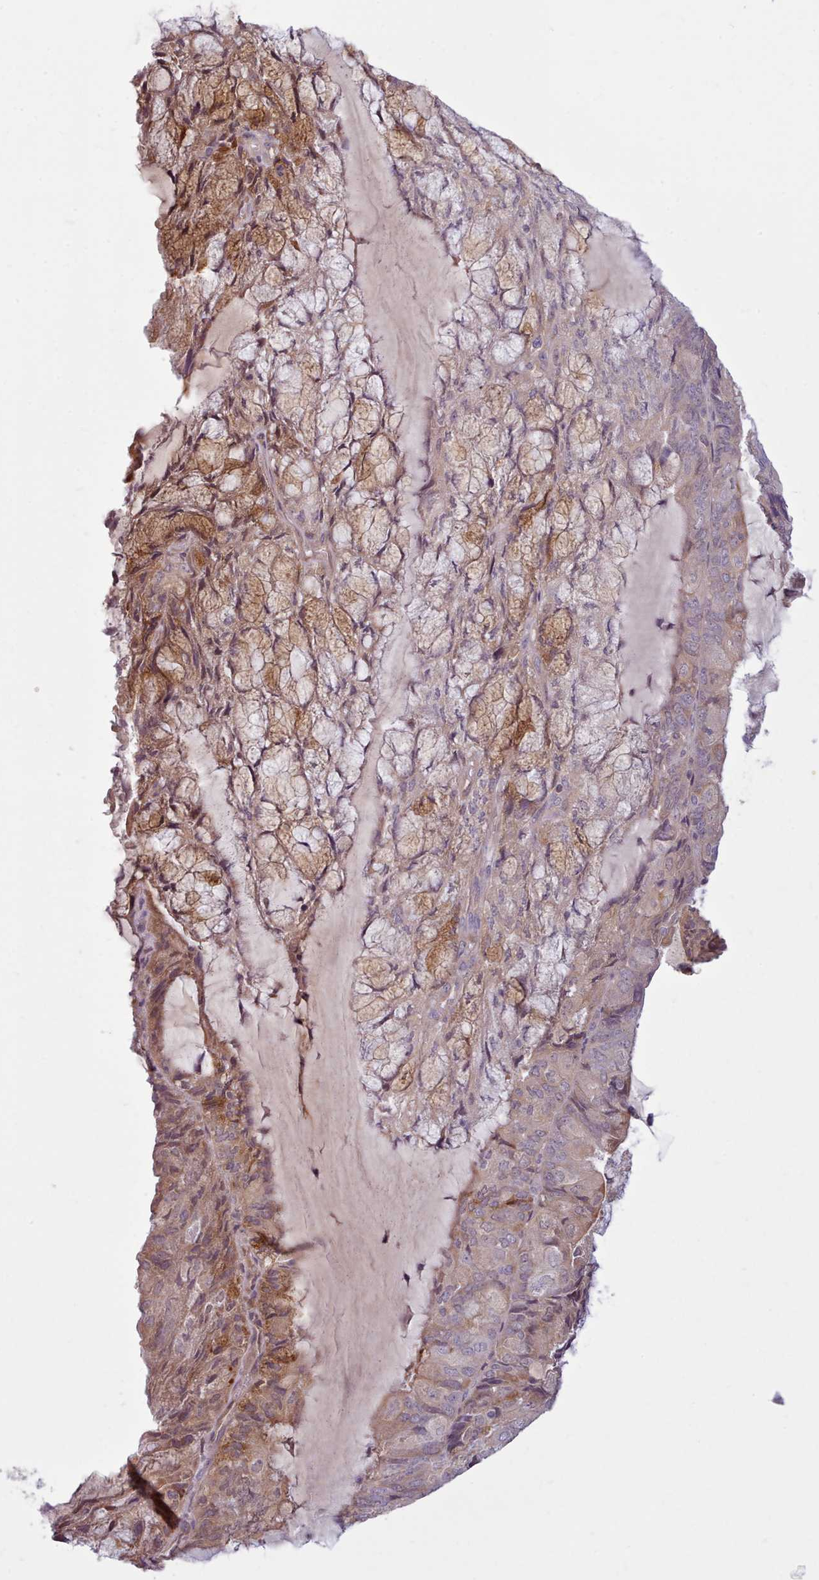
{"staining": {"intensity": "moderate", "quantity": "<25%", "location": "cytoplasmic/membranous"}, "tissue": "endometrial cancer", "cell_type": "Tumor cells", "image_type": "cancer", "snomed": [{"axis": "morphology", "description": "Adenocarcinoma, NOS"}, {"axis": "topography", "description": "Endometrium"}], "caption": "Immunohistochemistry (IHC) (DAB) staining of endometrial adenocarcinoma shows moderate cytoplasmic/membranous protein expression in about <25% of tumor cells. Using DAB (brown) and hematoxylin (blue) stains, captured at high magnification using brightfield microscopy.", "gene": "NMRK1", "patient": {"sex": "female", "age": 81}}